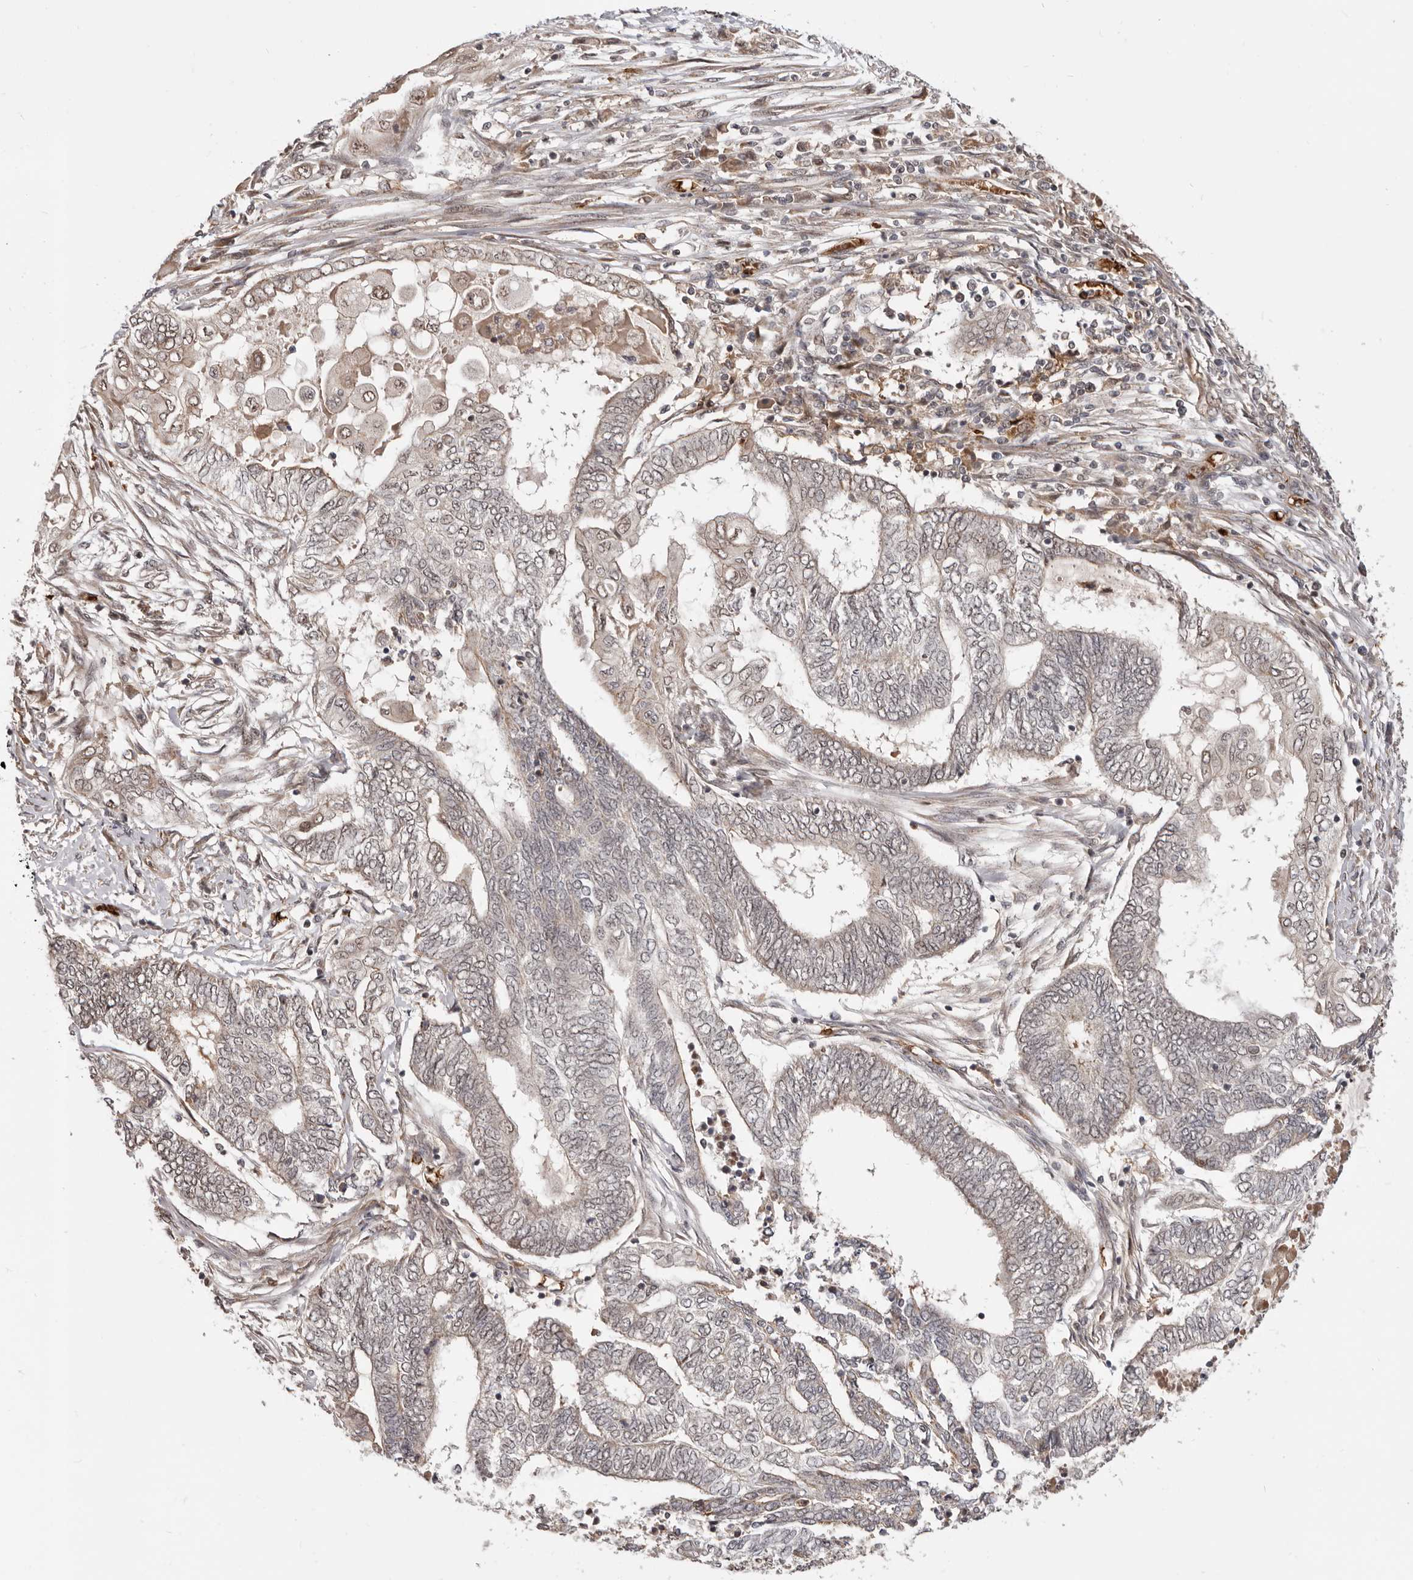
{"staining": {"intensity": "weak", "quantity": "<25%", "location": "cytoplasmic/membranous,nuclear"}, "tissue": "endometrial cancer", "cell_type": "Tumor cells", "image_type": "cancer", "snomed": [{"axis": "morphology", "description": "Adenocarcinoma, NOS"}, {"axis": "topography", "description": "Uterus"}, {"axis": "topography", "description": "Endometrium"}], "caption": "Tumor cells are negative for brown protein staining in endometrial cancer (adenocarcinoma).", "gene": "NCOA3", "patient": {"sex": "female", "age": 70}}